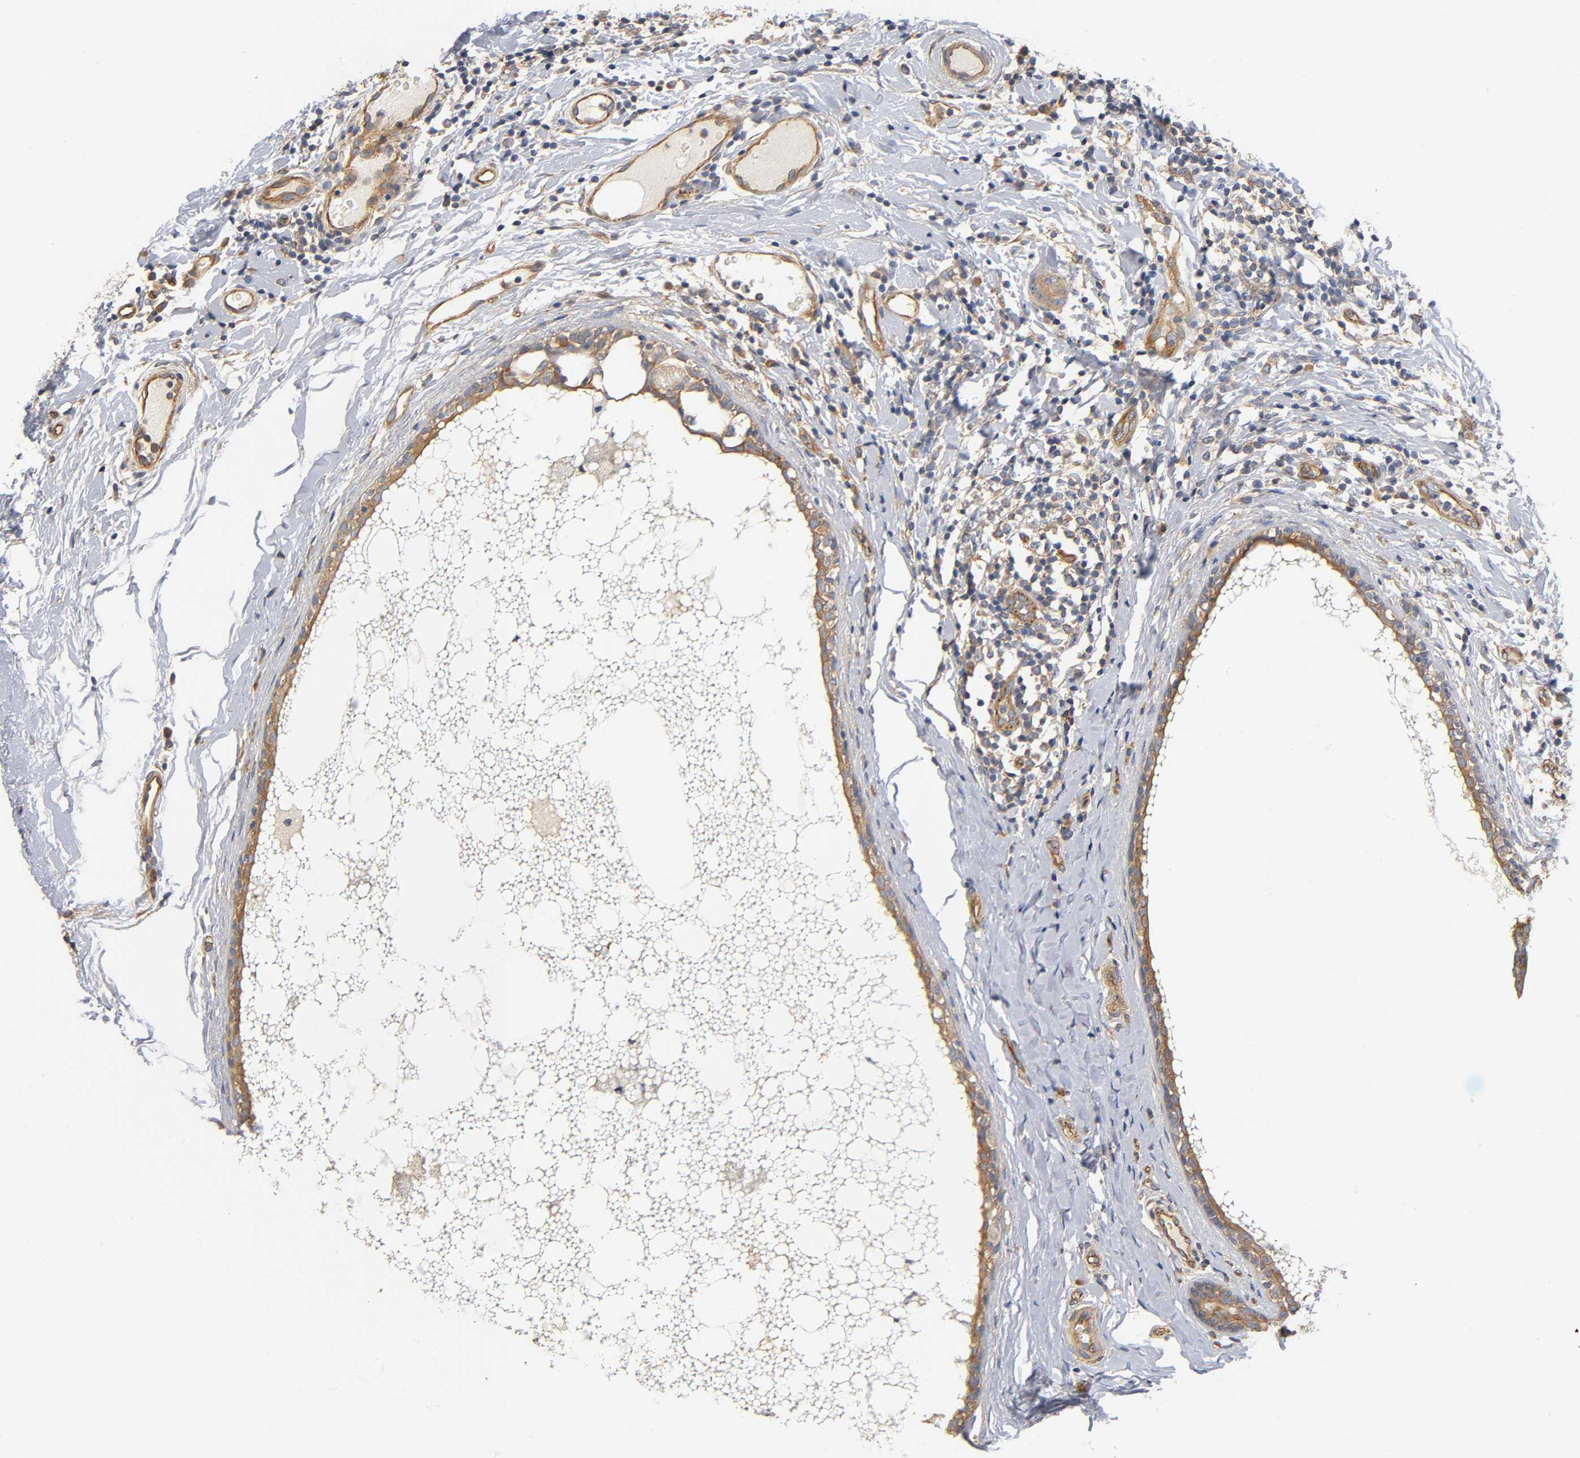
{"staining": {"intensity": "moderate", "quantity": ">75%", "location": "cytoplasmic/membranous"}, "tissue": "breast cancer", "cell_type": "Tumor cells", "image_type": "cancer", "snomed": [{"axis": "morphology", "description": "Duct carcinoma"}, {"axis": "topography", "description": "Breast"}], "caption": "IHC histopathology image of neoplastic tissue: infiltrating ductal carcinoma (breast) stained using immunohistochemistry (IHC) displays medium levels of moderate protein expression localized specifically in the cytoplasmic/membranous of tumor cells, appearing as a cytoplasmic/membranous brown color.", "gene": "MARS1", "patient": {"sex": "female", "age": 40}}